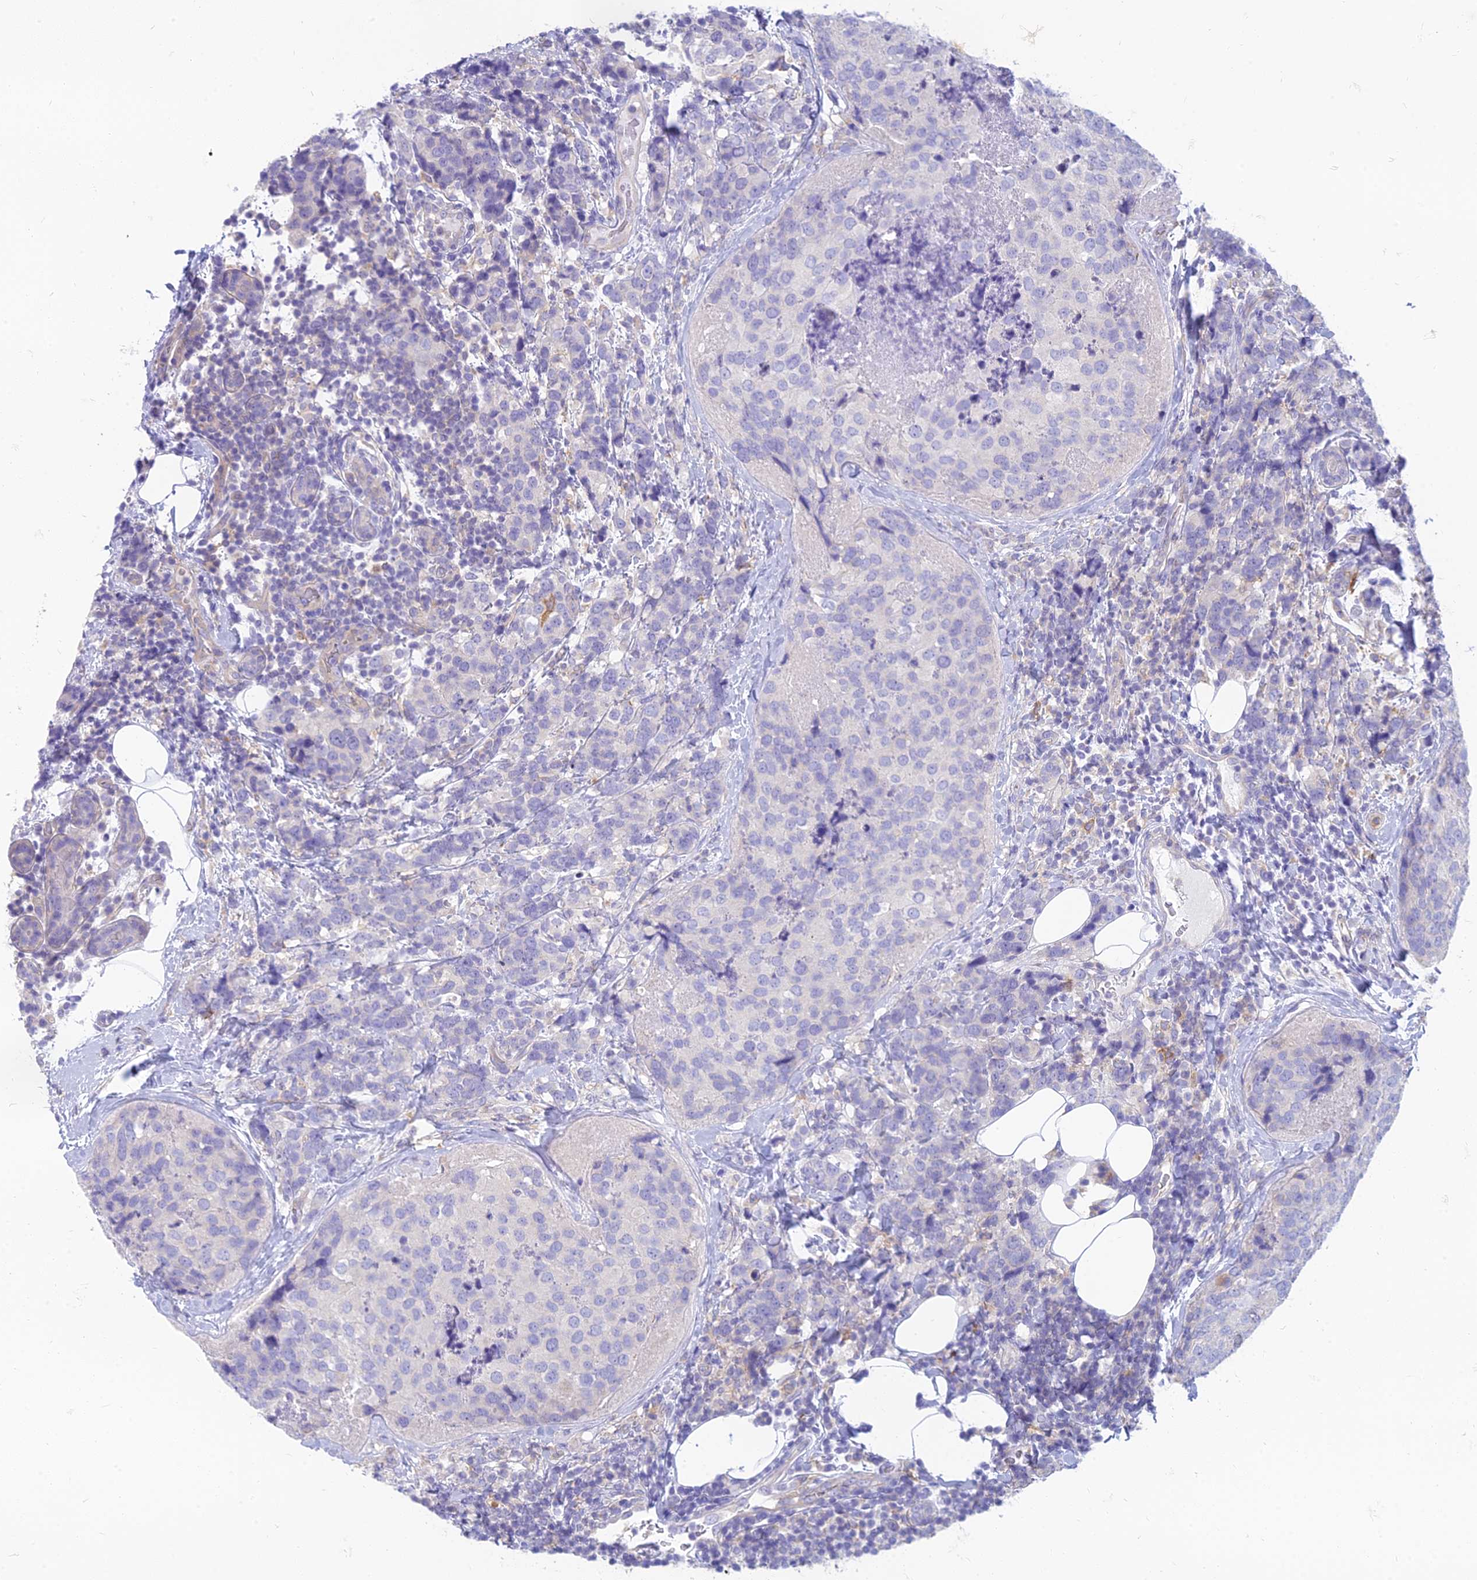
{"staining": {"intensity": "negative", "quantity": "none", "location": "none"}, "tissue": "breast cancer", "cell_type": "Tumor cells", "image_type": "cancer", "snomed": [{"axis": "morphology", "description": "Lobular carcinoma"}, {"axis": "topography", "description": "Breast"}], "caption": "Tumor cells are negative for protein expression in human breast cancer (lobular carcinoma). (Stains: DAB immunohistochemistry (IHC) with hematoxylin counter stain, Microscopy: brightfield microscopy at high magnification).", "gene": "STRN4", "patient": {"sex": "female", "age": 59}}